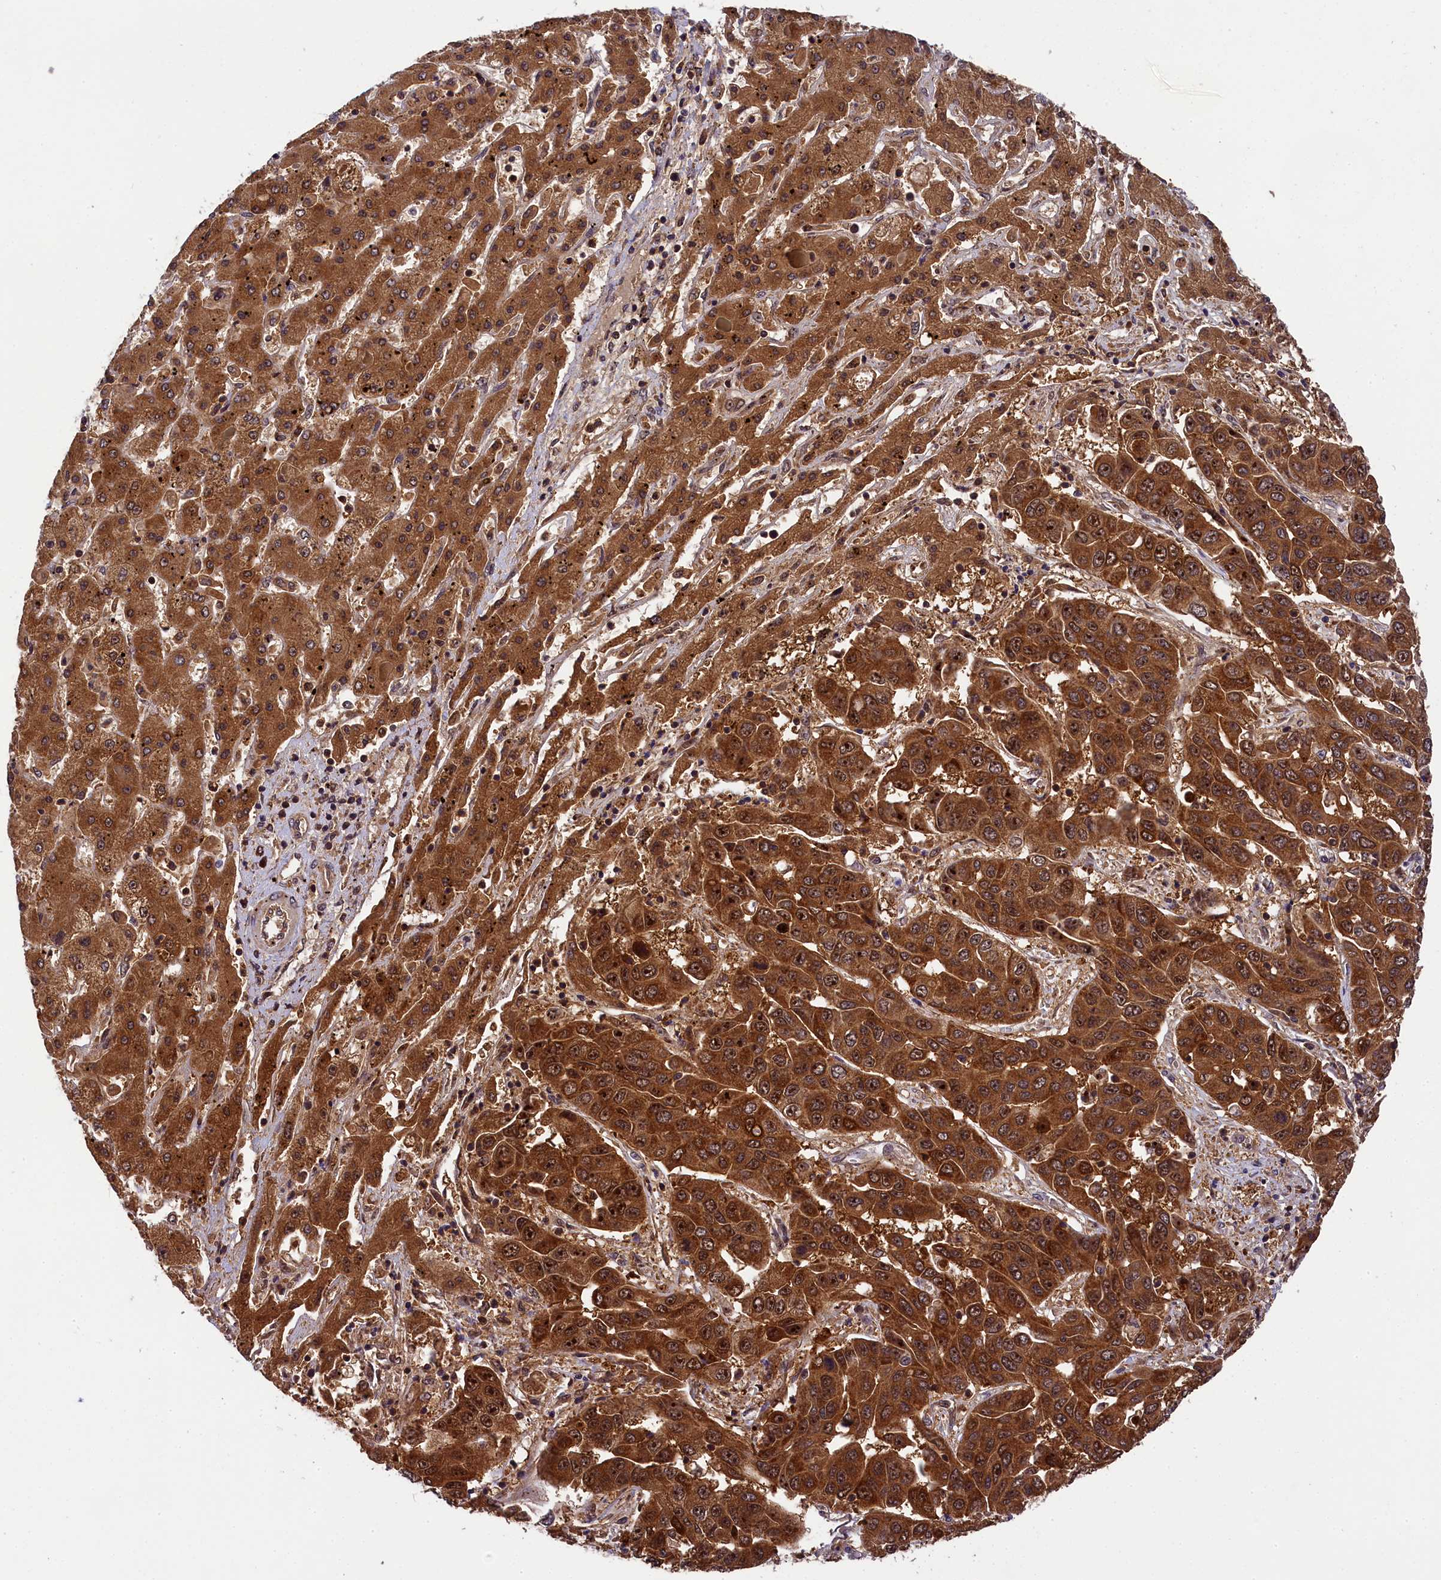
{"staining": {"intensity": "strong", "quantity": ">75%", "location": "cytoplasmic/membranous"}, "tissue": "liver cancer", "cell_type": "Tumor cells", "image_type": "cancer", "snomed": [{"axis": "morphology", "description": "Cholangiocarcinoma"}, {"axis": "topography", "description": "Liver"}], "caption": "Immunohistochemistry (IHC) (DAB) staining of liver cholangiocarcinoma shows strong cytoplasmic/membranous protein expression in about >75% of tumor cells. (DAB (3,3'-diaminobenzidine) IHC, brown staining for protein, blue staining for nuclei).", "gene": "EIF6", "patient": {"sex": "female", "age": 52}}